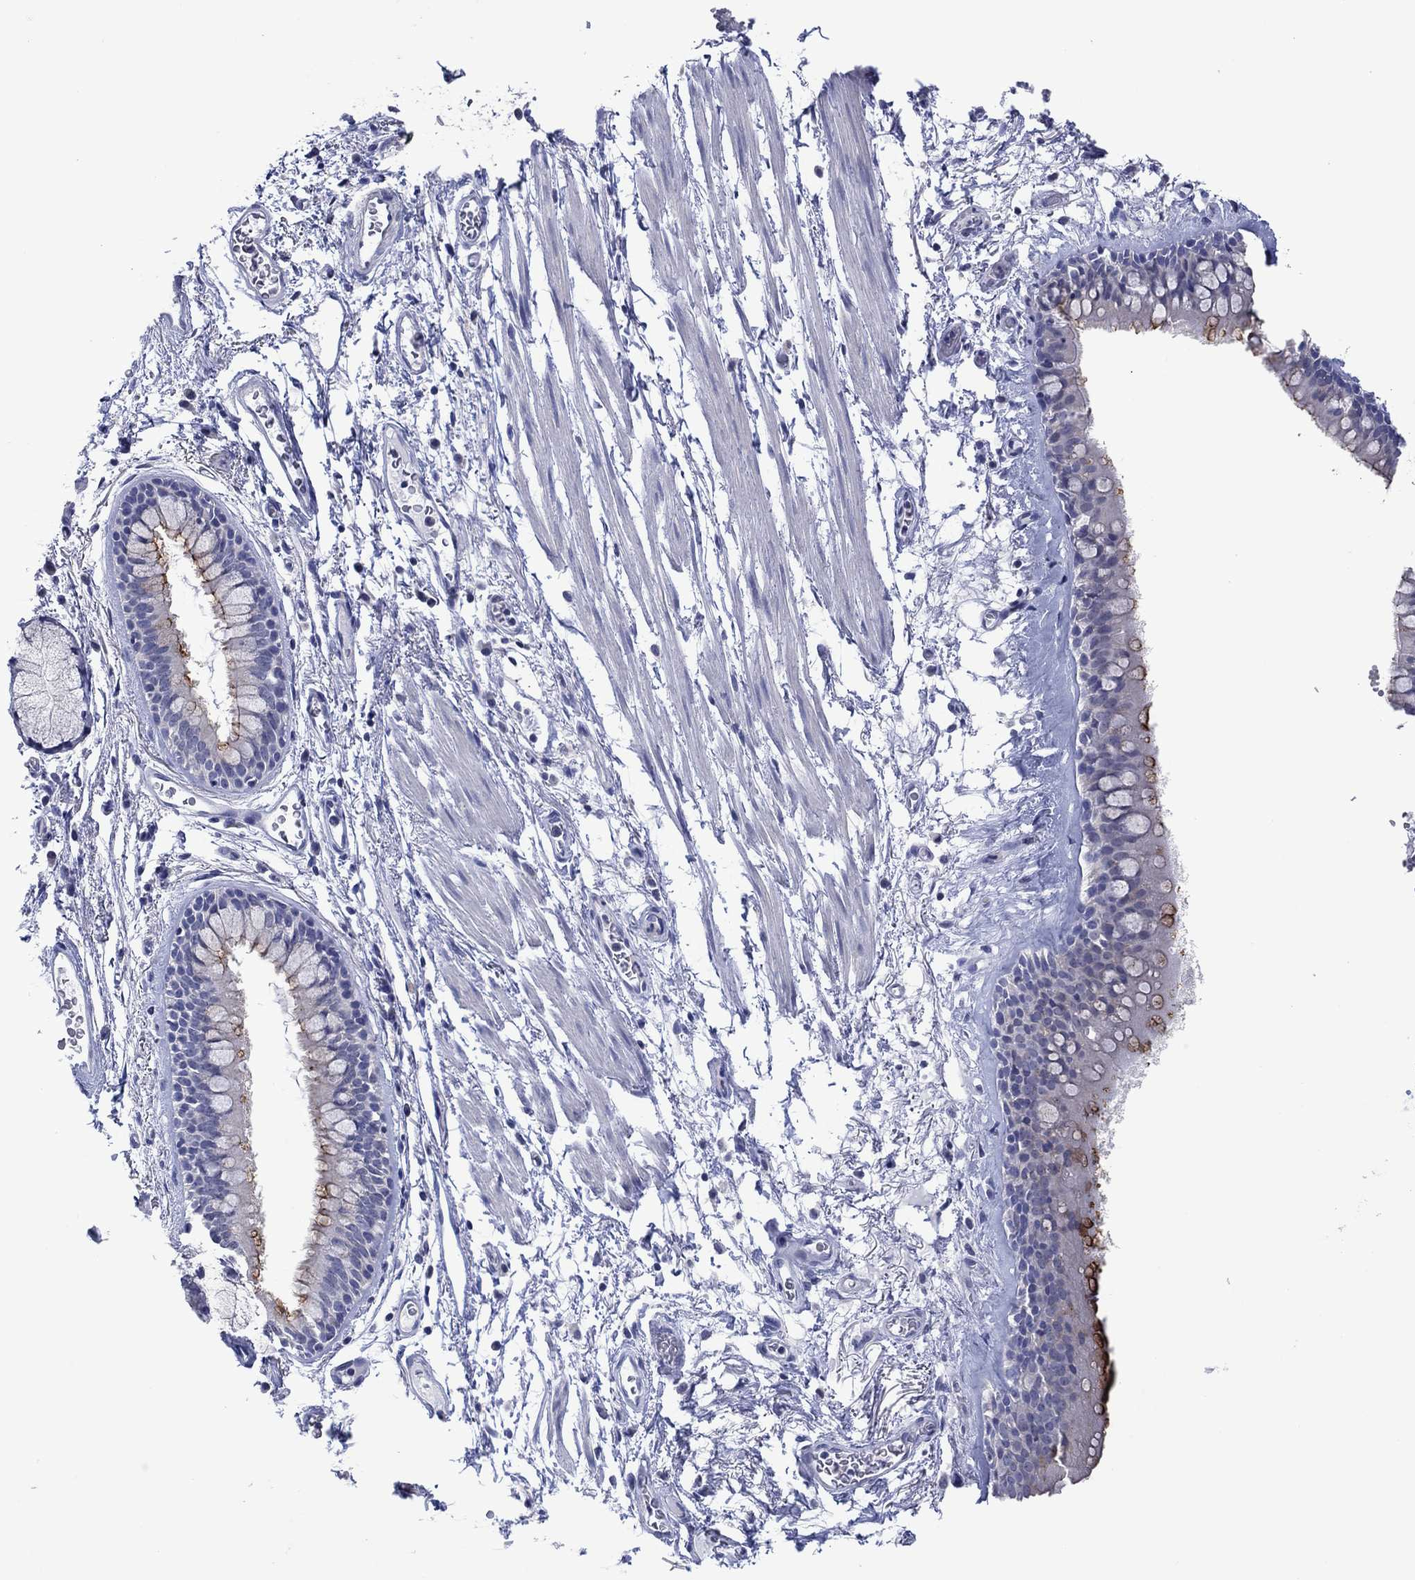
{"staining": {"intensity": "strong", "quantity": "<25%", "location": "cytoplasmic/membranous"}, "tissue": "bronchus", "cell_type": "Respiratory epithelial cells", "image_type": "normal", "snomed": [{"axis": "morphology", "description": "Normal tissue, NOS"}, {"axis": "topography", "description": "Bronchus"}, {"axis": "topography", "description": "Lung"}], "caption": "High-power microscopy captured an immunohistochemistry histopathology image of normal bronchus, revealing strong cytoplasmic/membranous staining in approximately <25% of respiratory epithelial cells.", "gene": "FER1L6", "patient": {"sex": "female", "age": 57}}